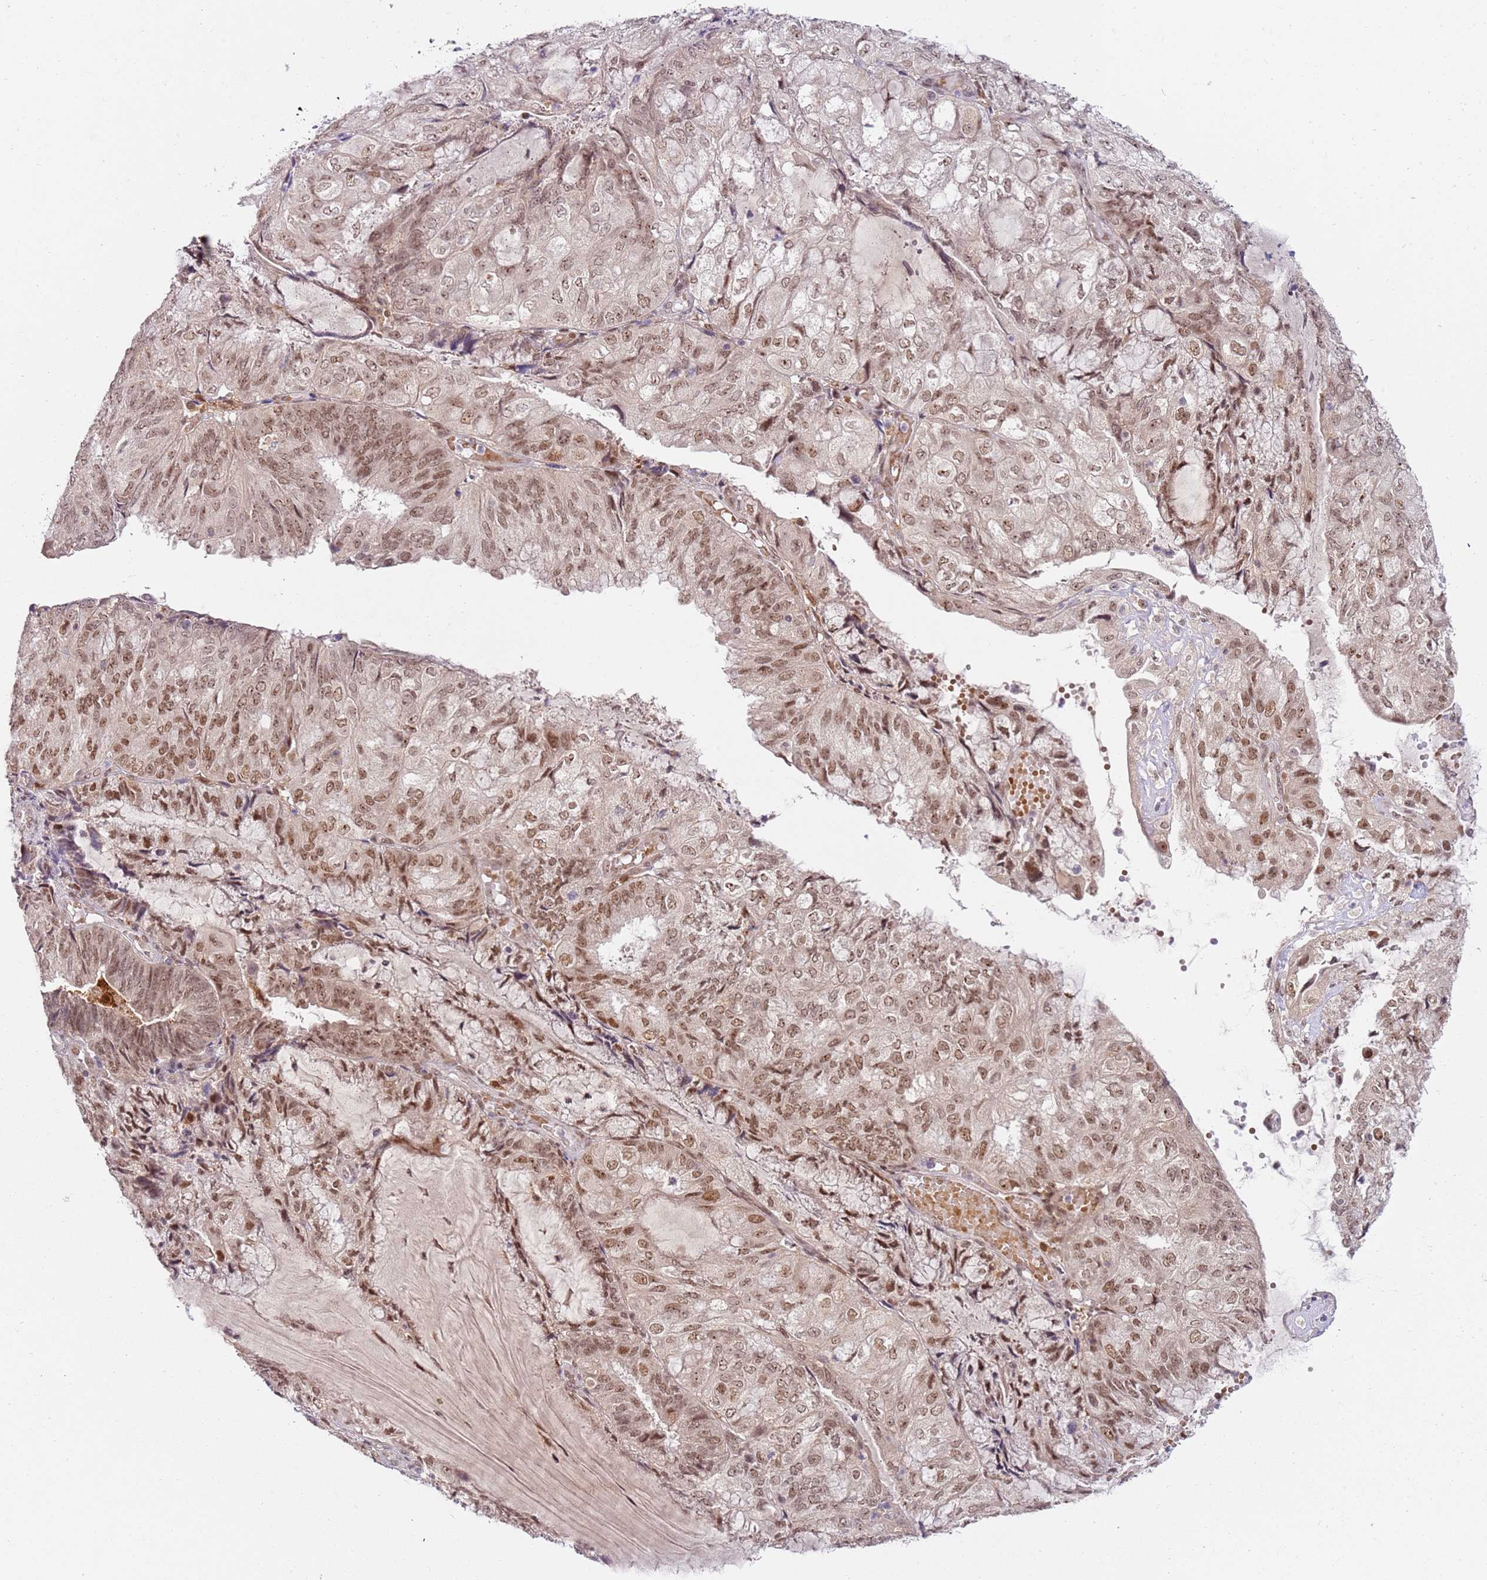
{"staining": {"intensity": "moderate", "quantity": ">75%", "location": "nuclear"}, "tissue": "endometrial cancer", "cell_type": "Tumor cells", "image_type": "cancer", "snomed": [{"axis": "morphology", "description": "Adenocarcinoma, NOS"}, {"axis": "topography", "description": "Endometrium"}], "caption": "Immunohistochemistry (IHC) photomicrograph of neoplastic tissue: endometrial cancer (adenocarcinoma) stained using immunohistochemistry demonstrates medium levels of moderate protein expression localized specifically in the nuclear of tumor cells, appearing as a nuclear brown color.", "gene": "LGALSL", "patient": {"sex": "female", "age": 81}}